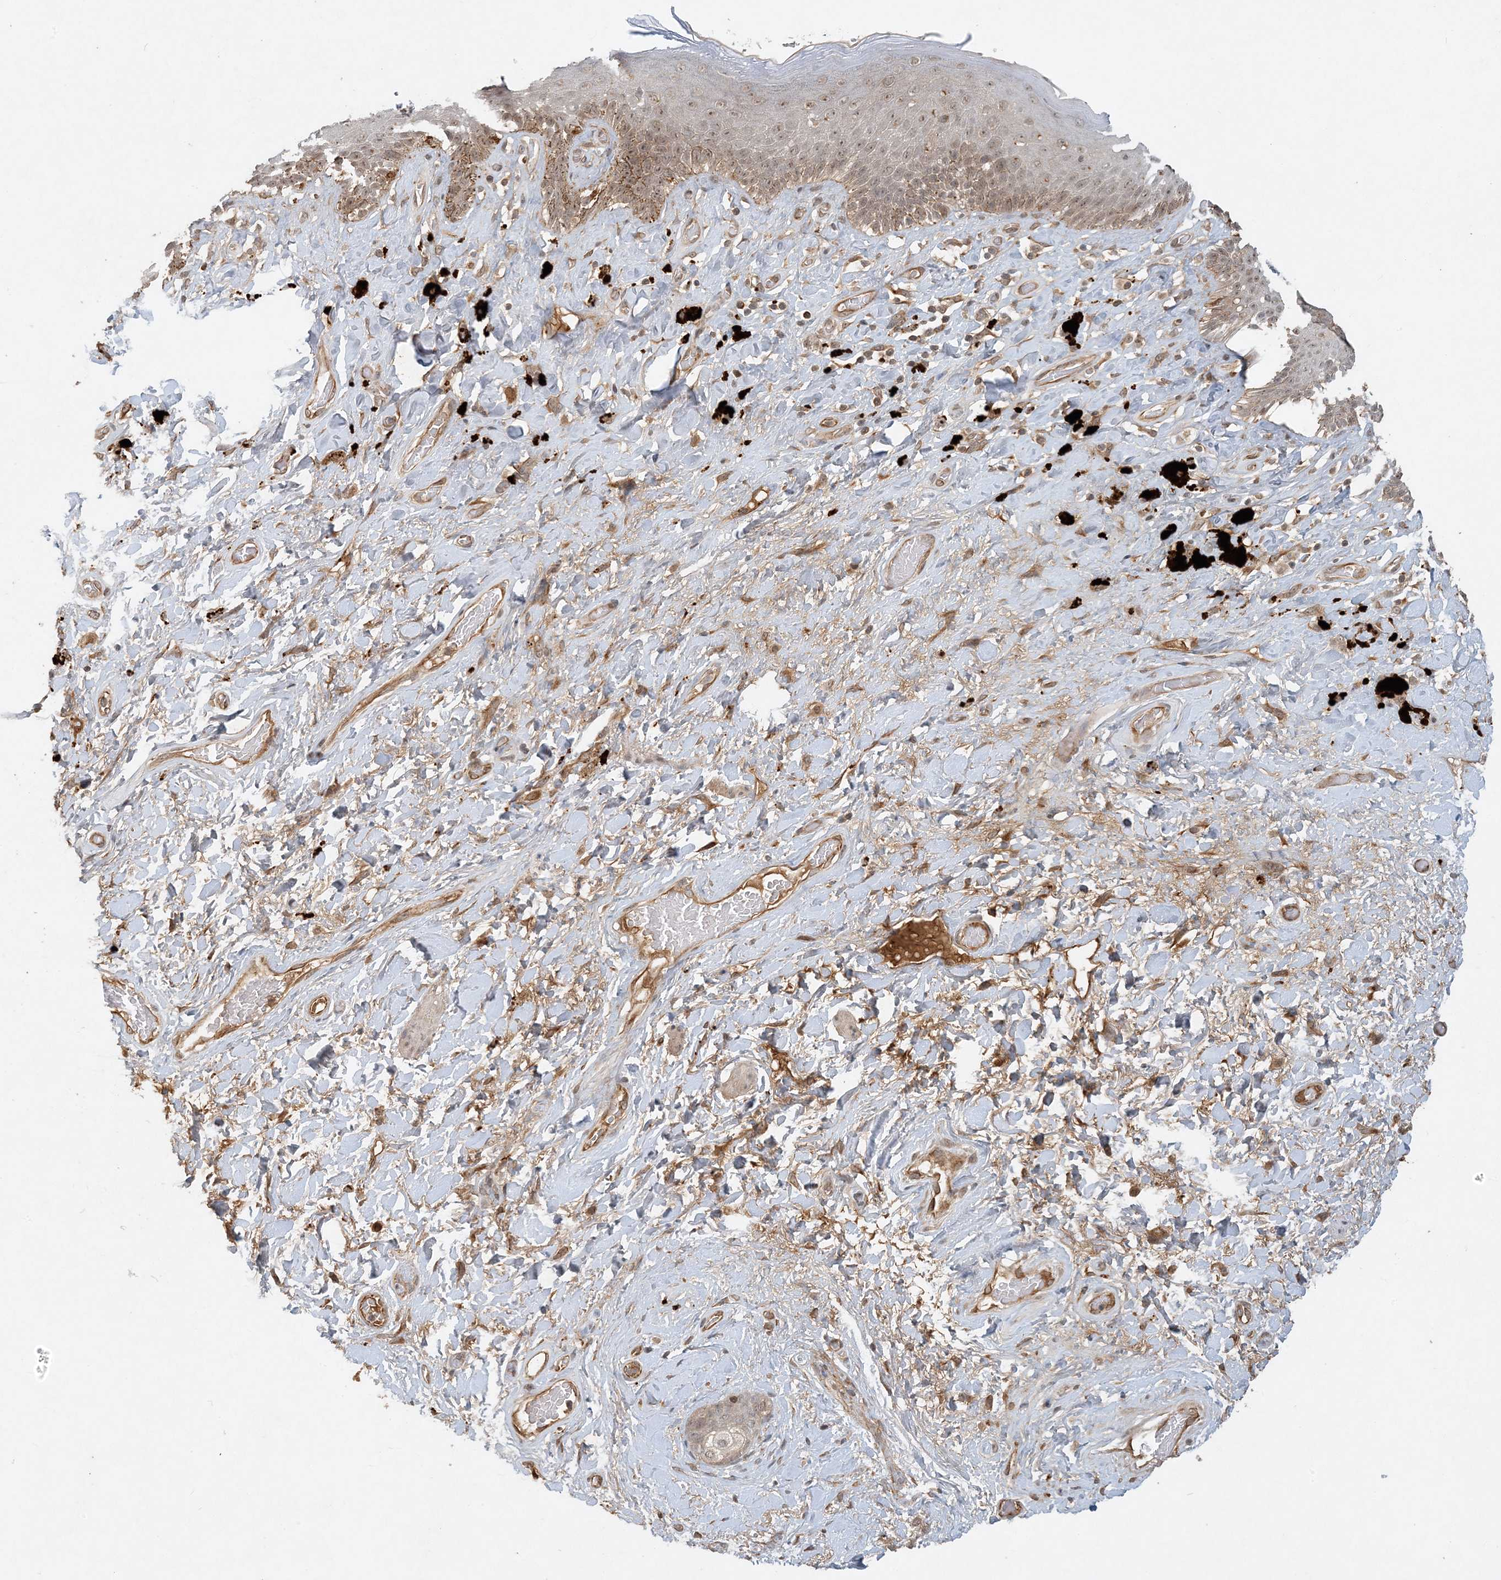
{"staining": {"intensity": "moderate", "quantity": "25%-75%", "location": "nuclear"}, "tissue": "skin", "cell_type": "Epidermal cells", "image_type": "normal", "snomed": [{"axis": "morphology", "description": "Normal tissue, NOS"}, {"axis": "topography", "description": "Anal"}], "caption": "Skin stained for a protein (brown) exhibits moderate nuclear positive staining in approximately 25%-75% of epidermal cells.", "gene": "ZCCHC4", "patient": {"sex": "female", "age": 78}}